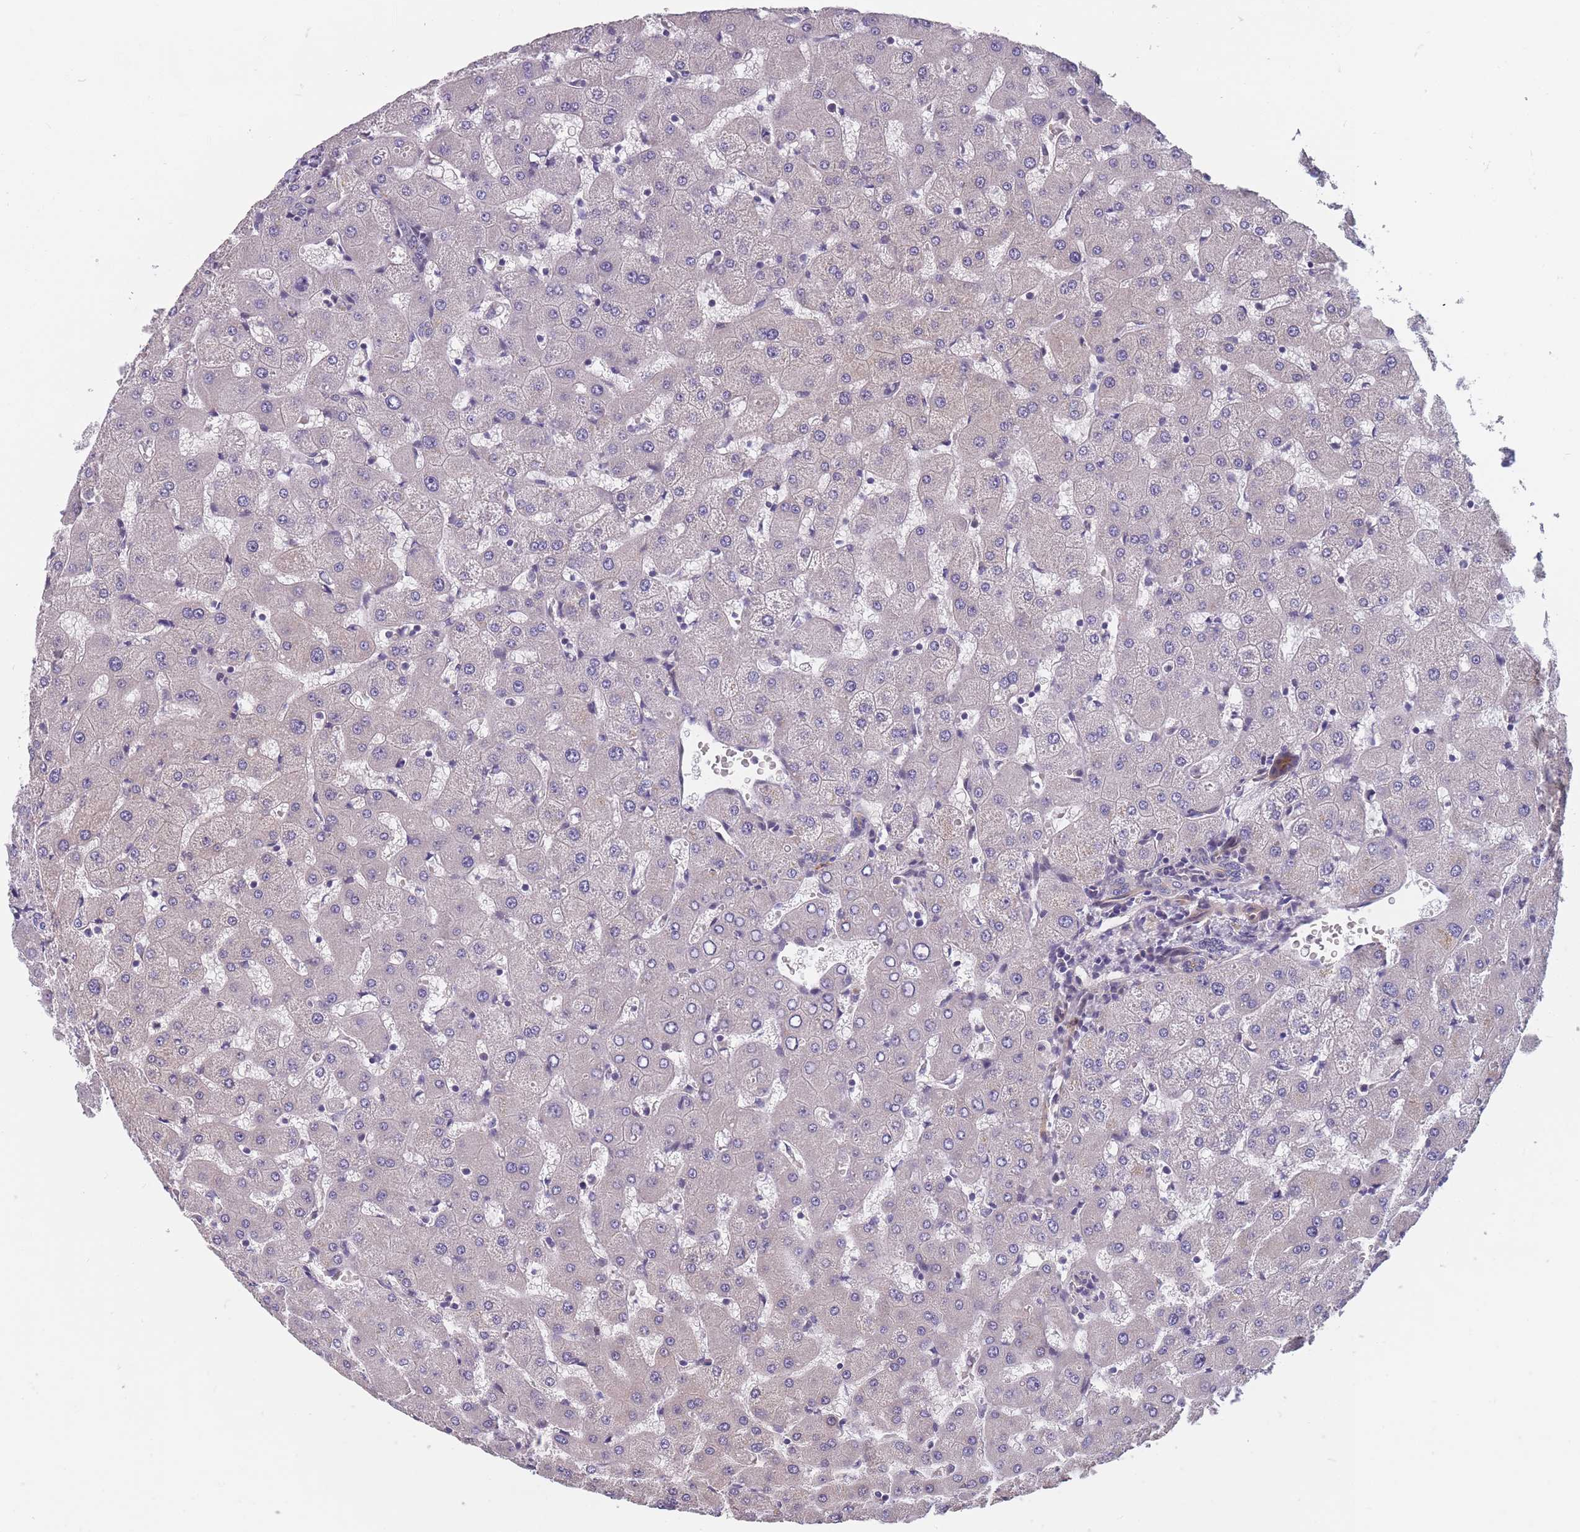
{"staining": {"intensity": "negative", "quantity": "none", "location": "none"}, "tissue": "liver", "cell_type": "Cholangiocytes", "image_type": "normal", "snomed": [{"axis": "morphology", "description": "Normal tissue, NOS"}, {"axis": "topography", "description": "Liver"}], "caption": "High power microscopy image of an immunohistochemistry photomicrograph of benign liver, revealing no significant positivity in cholangiocytes. (Stains: DAB immunohistochemistry with hematoxylin counter stain, Microscopy: brightfield microscopy at high magnification).", "gene": "FAM83F", "patient": {"sex": "female", "age": 63}}